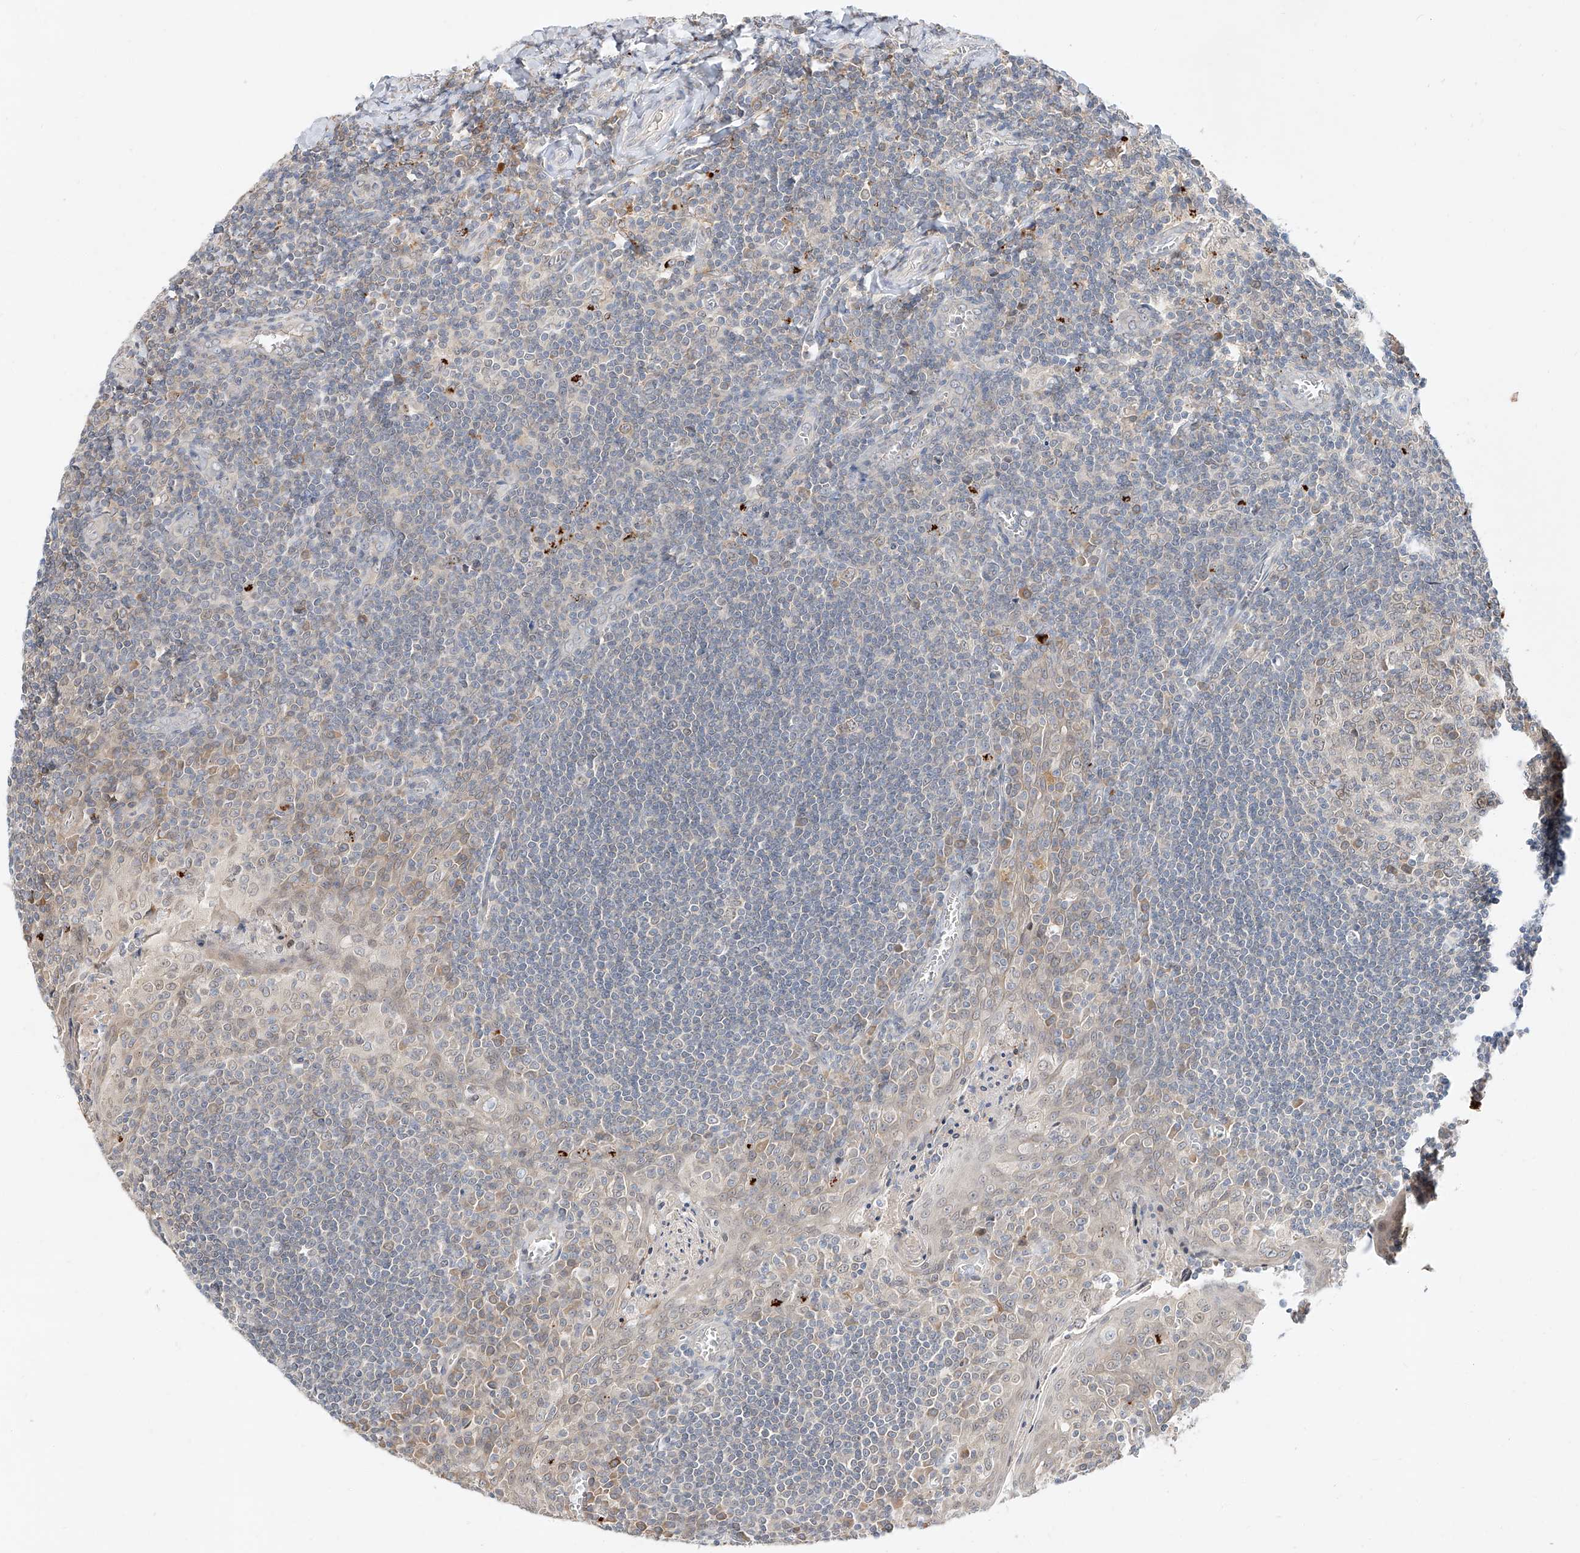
{"staining": {"intensity": "moderate", "quantity": ">75%", "location": "cytoplasmic/membranous,nuclear"}, "tissue": "tonsil", "cell_type": "Germinal center cells", "image_type": "normal", "snomed": [{"axis": "morphology", "description": "Normal tissue, NOS"}, {"axis": "topography", "description": "Tonsil"}], "caption": "This is a micrograph of IHC staining of benign tonsil, which shows moderate expression in the cytoplasmic/membranous,nuclear of germinal center cells.", "gene": "DIRAS3", "patient": {"sex": "male", "age": 27}}